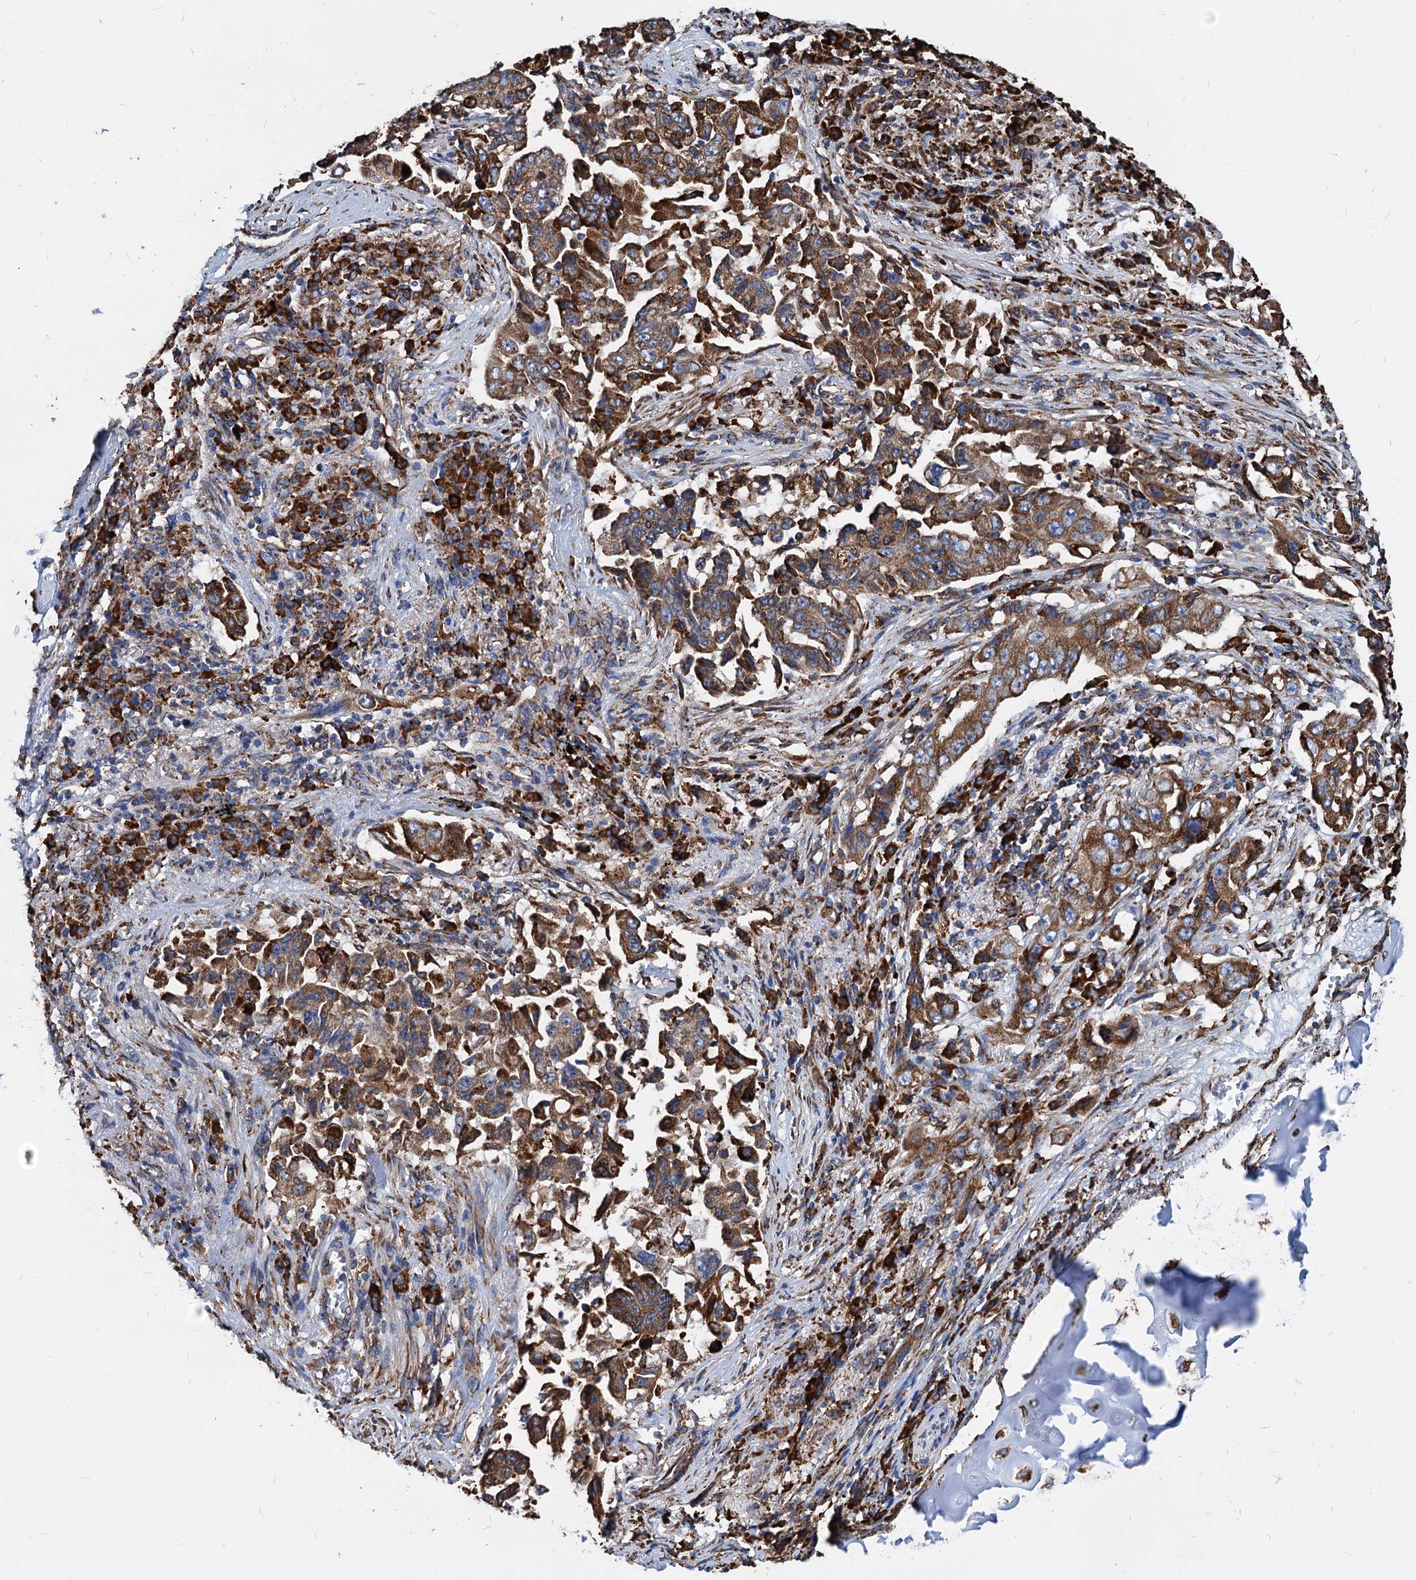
{"staining": {"intensity": "strong", "quantity": ">75%", "location": "cytoplasmic/membranous"}, "tissue": "lung cancer", "cell_type": "Tumor cells", "image_type": "cancer", "snomed": [{"axis": "morphology", "description": "Adenocarcinoma, NOS"}, {"axis": "topography", "description": "Lung"}], "caption": "Adenocarcinoma (lung) stained with a protein marker shows strong staining in tumor cells.", "gene": "HSPA5", "patient": {"sex": "female", "age": 51}}